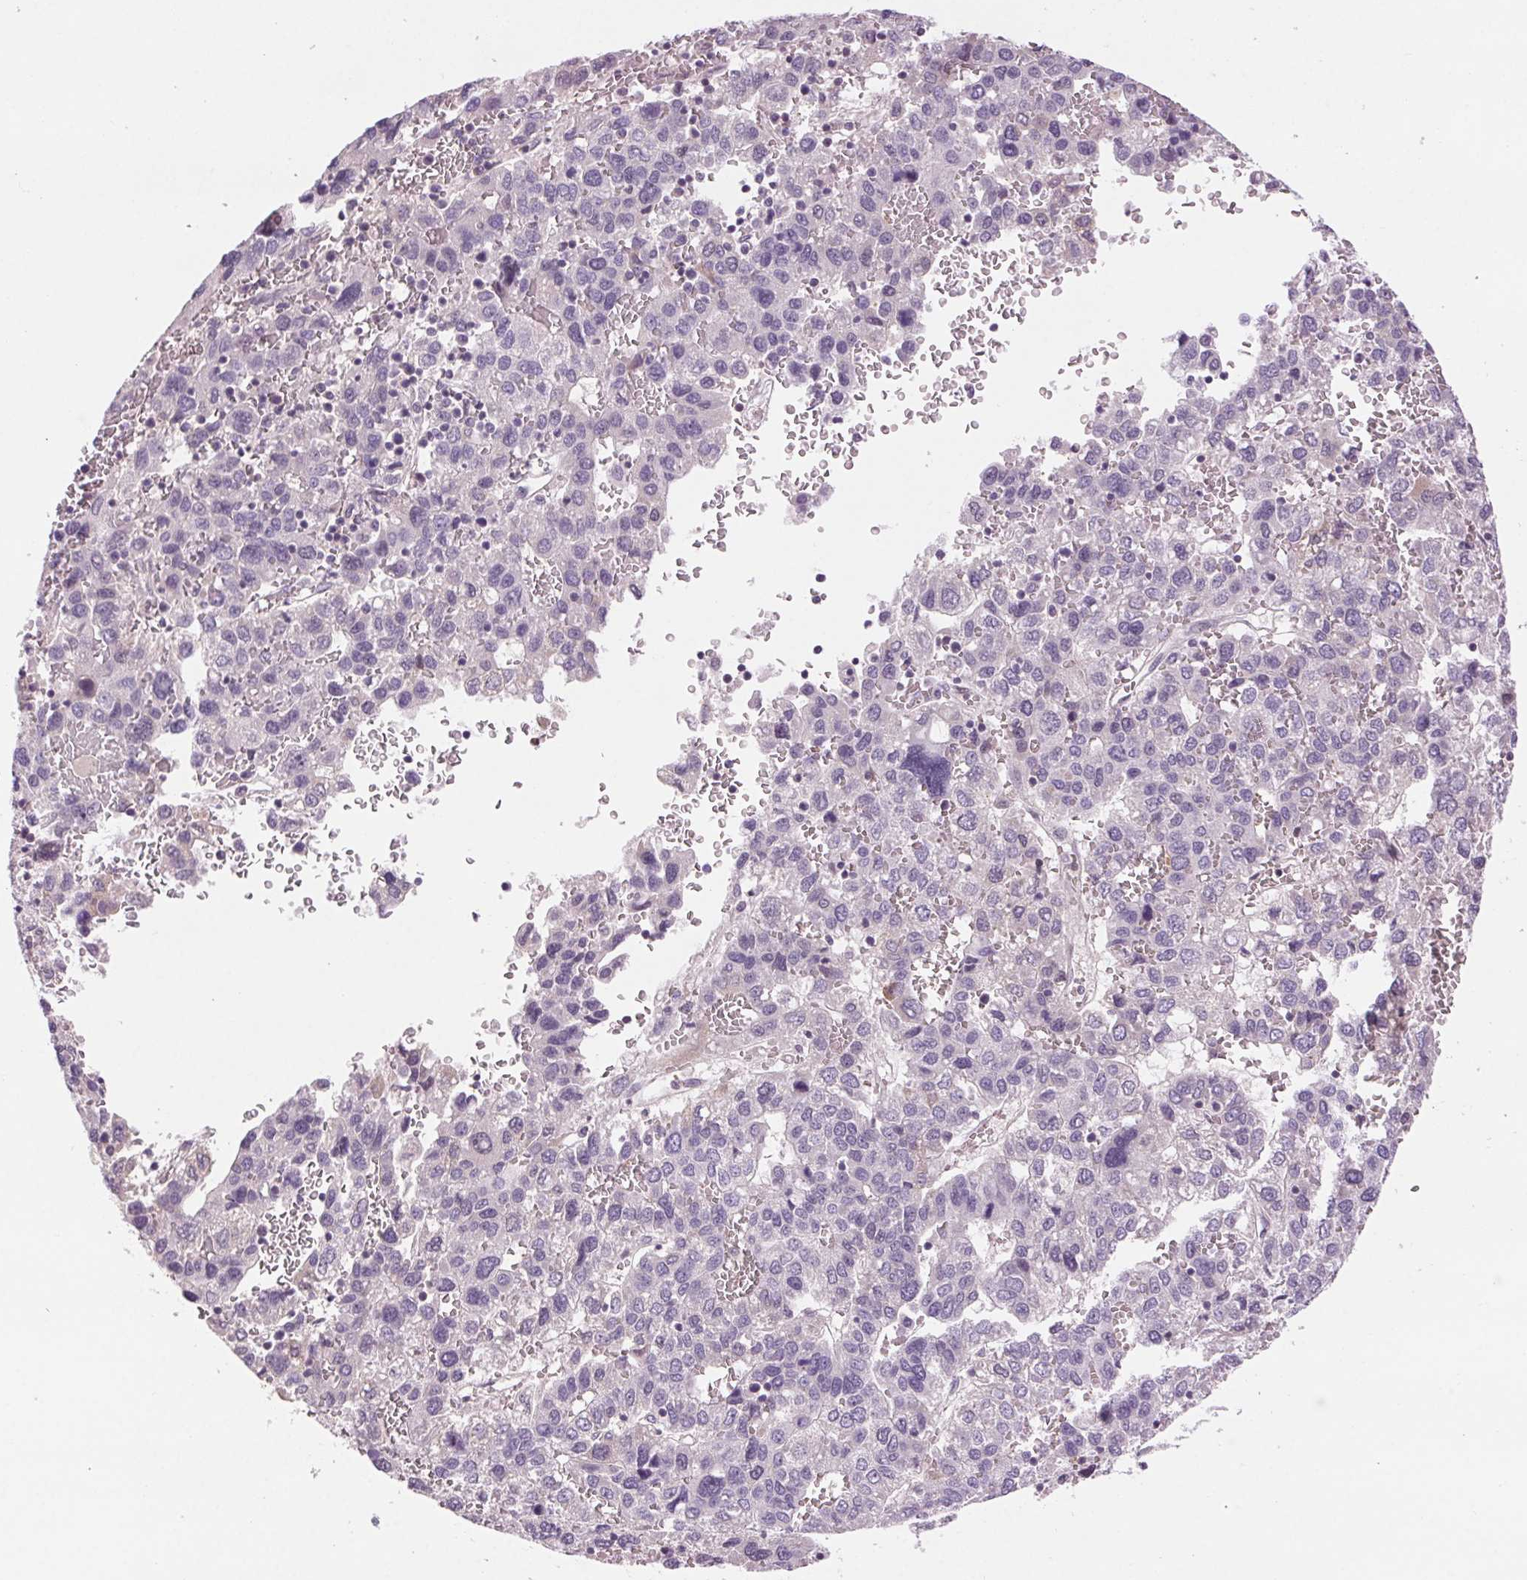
{"staining": {"intensity": "negative", "quantity": "none", "location": "none"}, "tissue": "liver cancer", "cell_type": "Tumor cells", "image_type": "cancer", "snomed": [{"axis": "morphology", "description": "Carcinoma, Hepatocellular, NOS"}, {"axis": "topography", "description": "Liver"}], "caption": "An IHC micrograph of hepatocellular carcinoma (liver) is shown. There is no staining in tumor cells of hepatocellular carcinoma (liver). The staining is performed using DAB brown chromogen with nuclei counter-stained in using hematoxylin.", "gene": "HHLA2", "patient": {"sex": "male", "age": 69}}